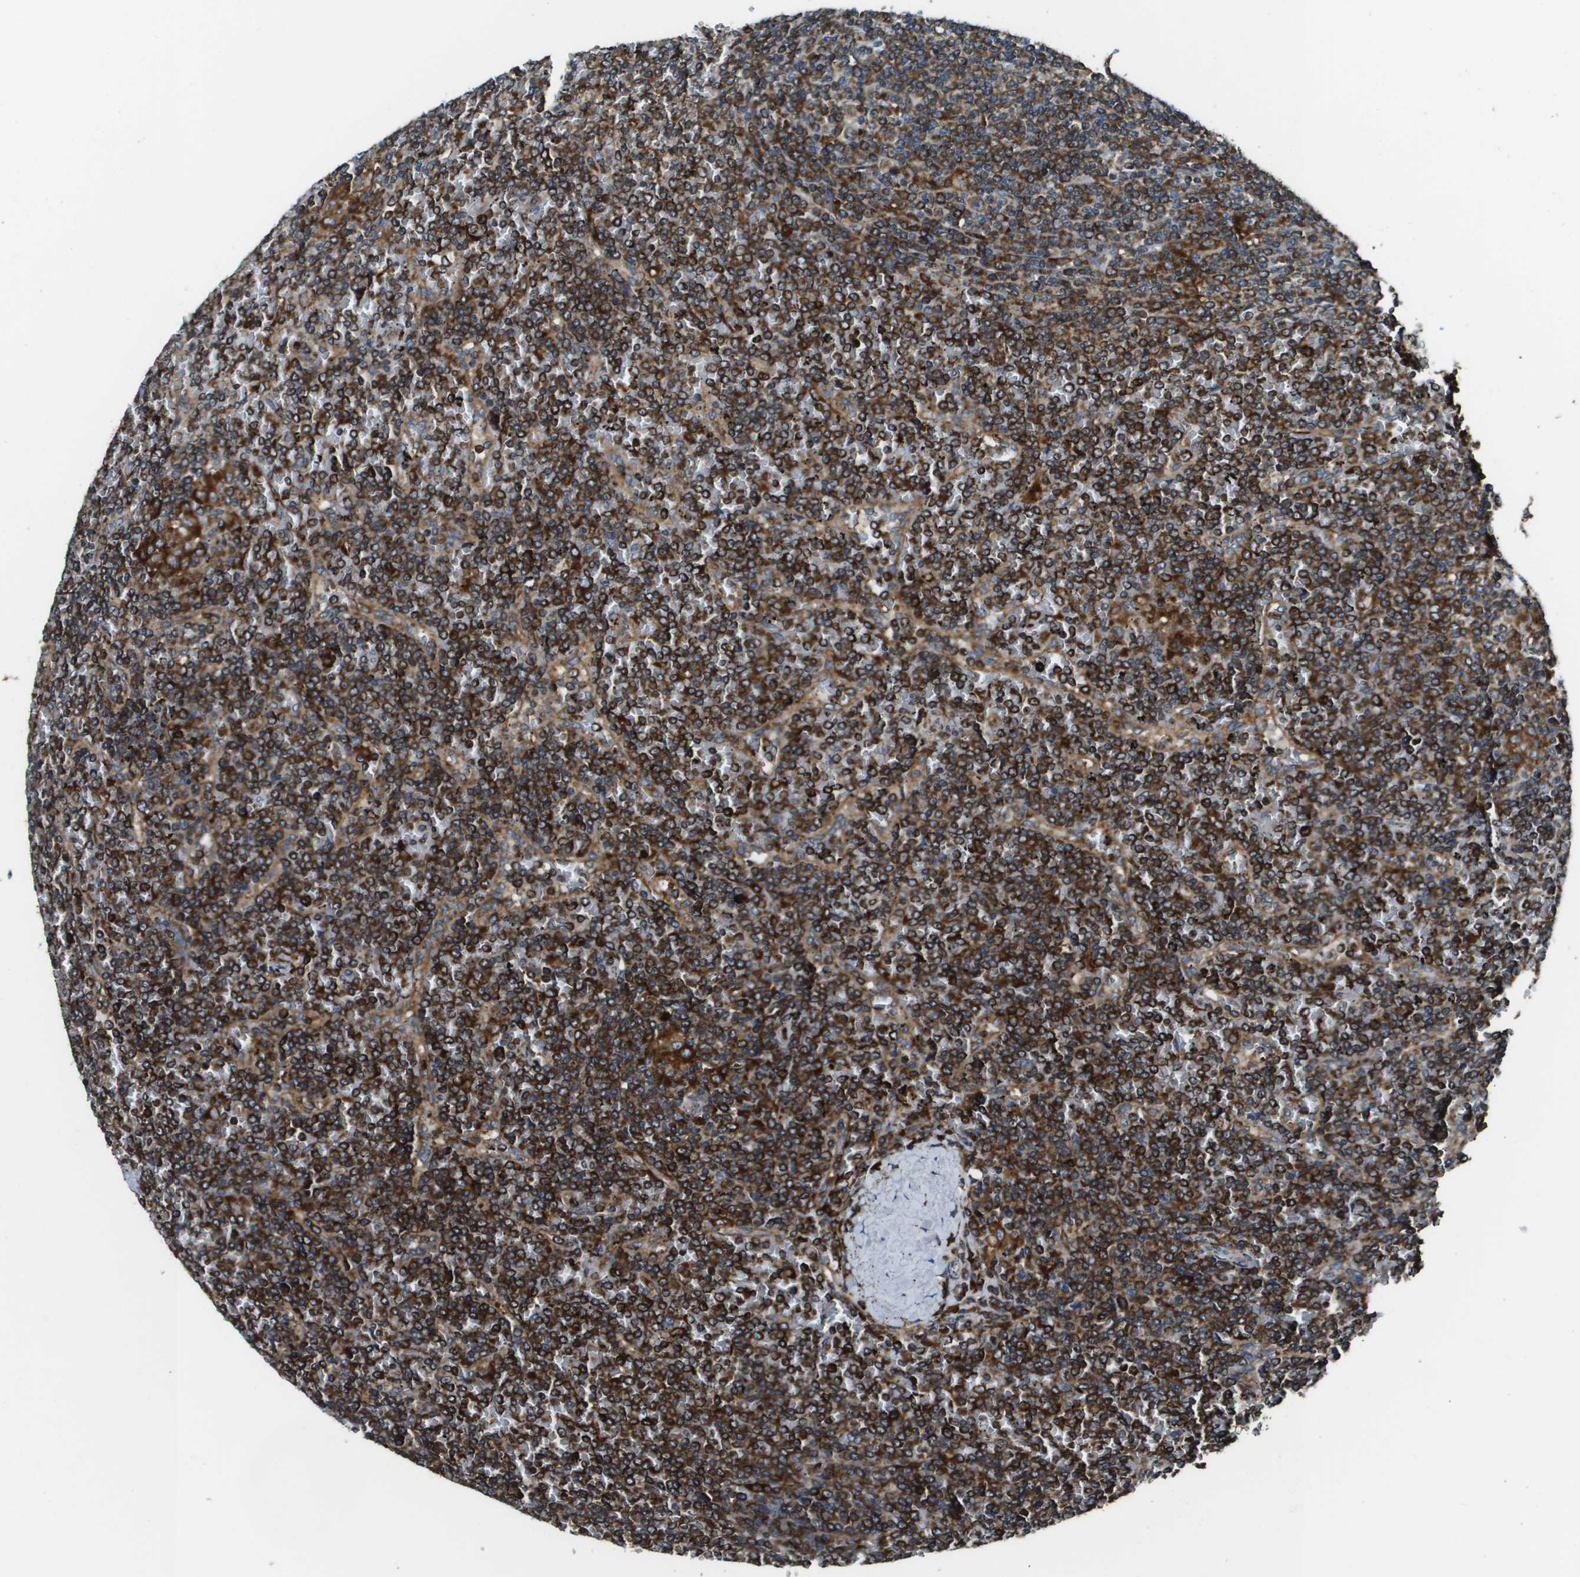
{"staining": {"intensity": "strong", "quantity": ">75%", "location": "cytoplasmic/membranous"}, "tissue": "lymphoma", "cell_type": "Tumor cells", "image_type": "cancer", "snomed": [{"axis": "morphology", "description": "Malignant lymphoma, non-Hodgkin's type, Low grade"}, {"axis": "topography", "description": "Spleen"}], "caption": "Approximately >75% of tumor cells in low-grade malignant lymphoma, non-Hodgkin's type demonstrate strong cytoplasmic/membranous protein staining as visualized by brown immunohistochemical staining.", "gene": "CNPY3", "patient": {"sex": "female", "age": 19}}